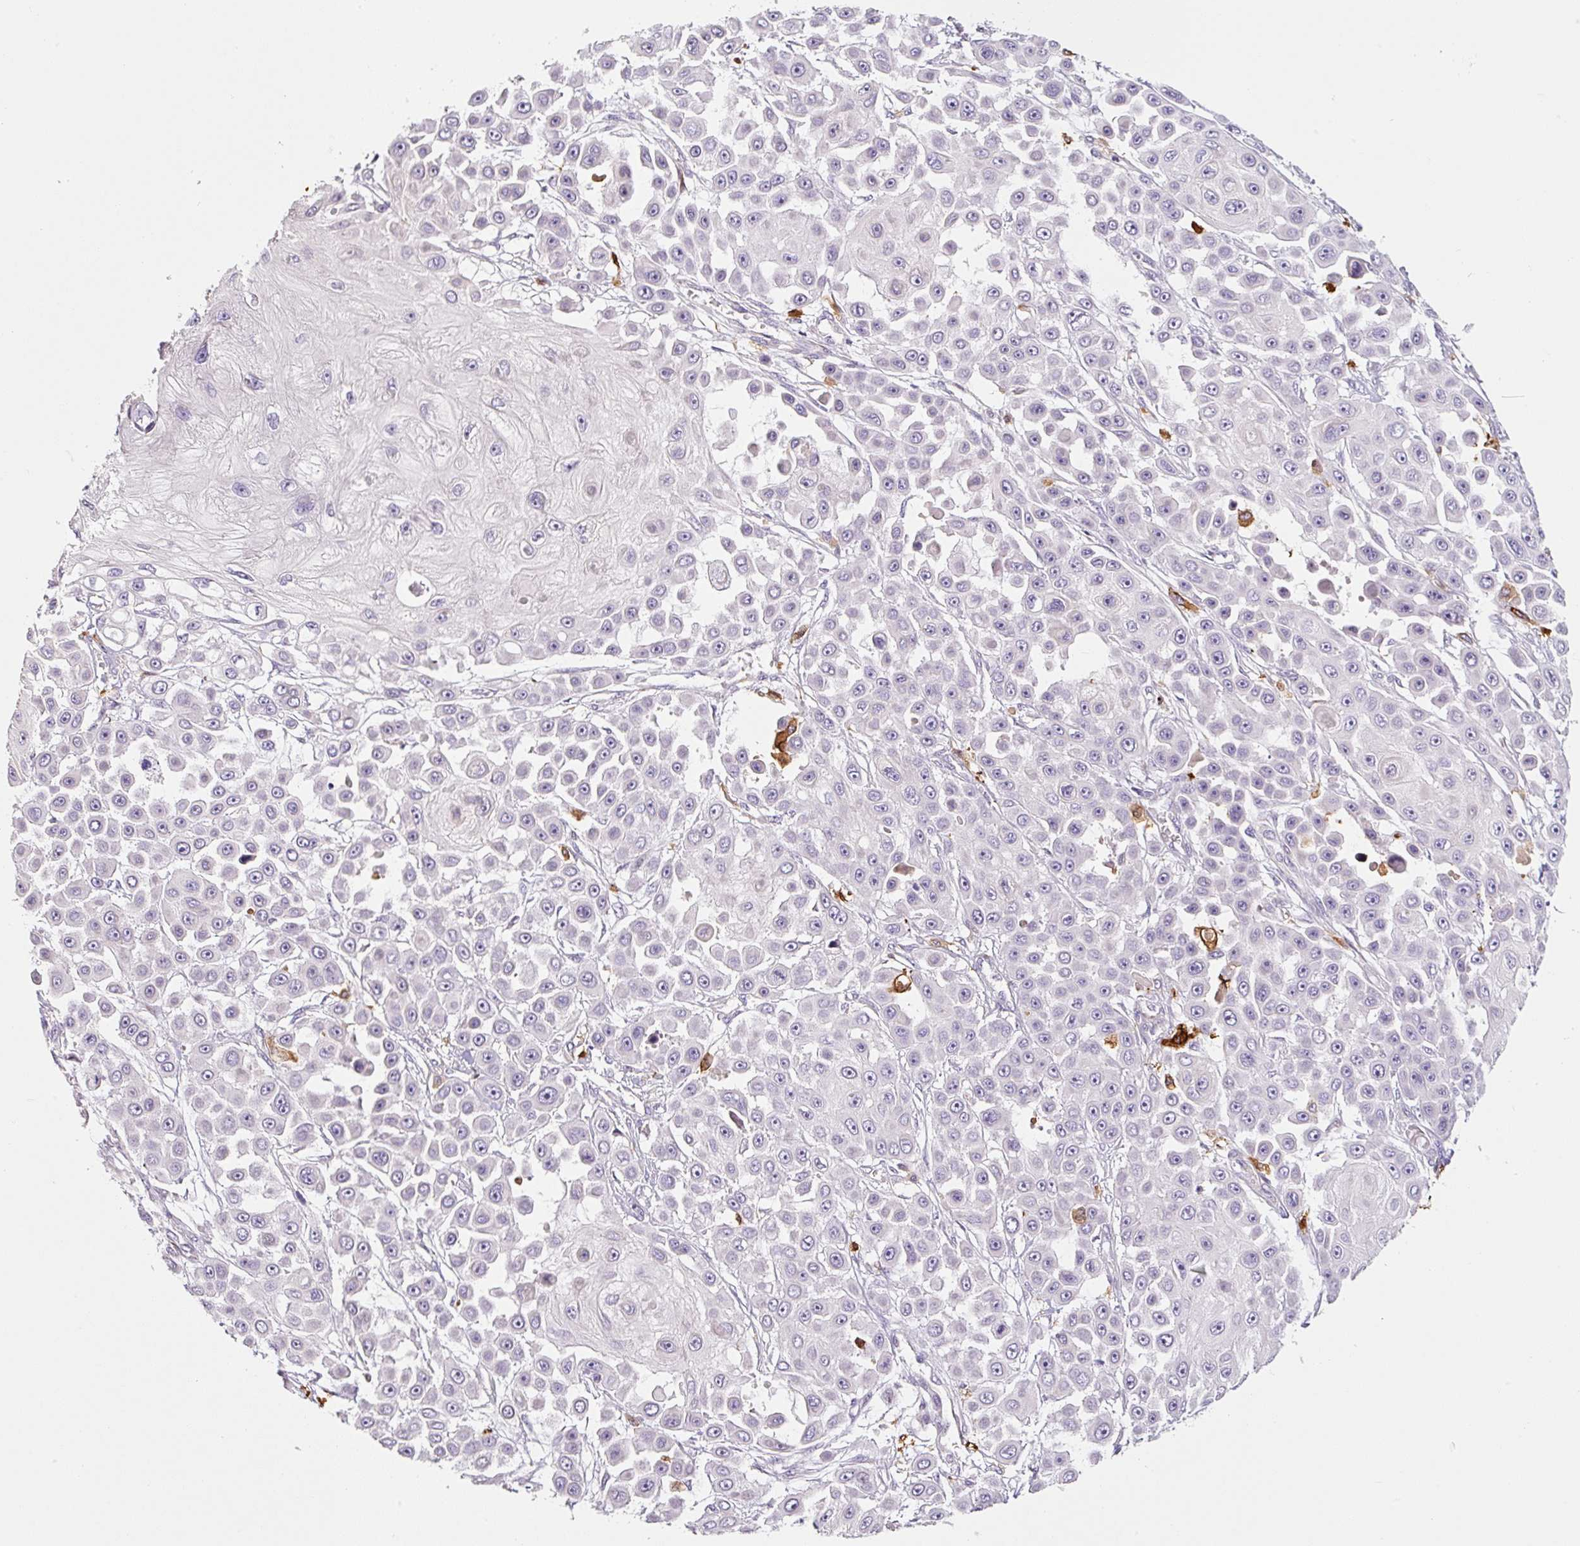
{"staining": {"intensity": "negative", "quantity": "none", "location": "none"}, "tissue": "skin cancer", "cell_type": "Tumor cells", "image_type": "cancer", "snomed": [{"axis": "morphology", "description": "Squamous cell carcinoma, NOS"}, {"axis": "topography", "description": "Skin"}], "caption": "High power microscopy micrograph of an IHC micrograph of skin cancer (squamous cell carcinoma), revealing no significant expression in tumor cells.", "gene": "FUT10", "patient": {"sex": "male", "age": 67}}